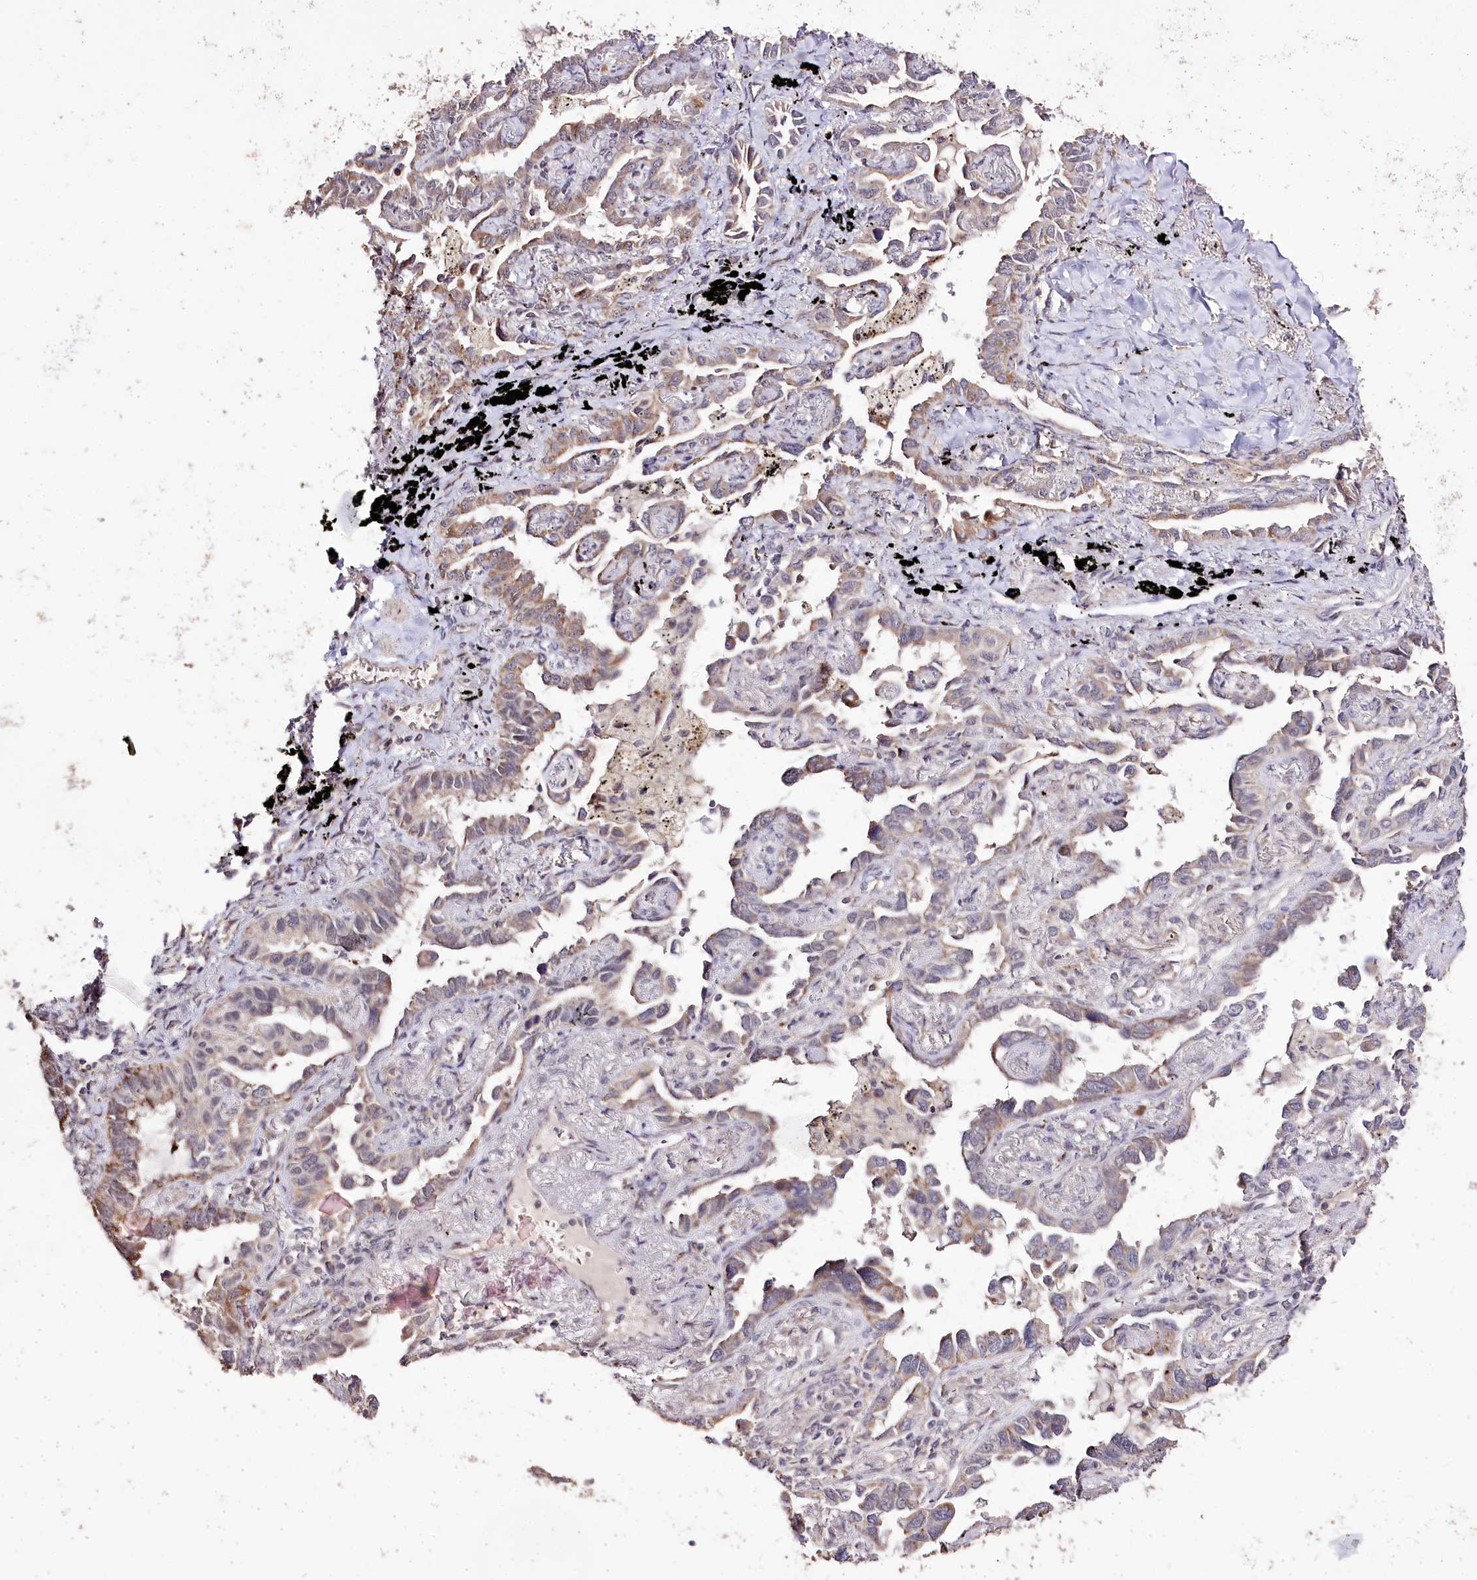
{"staining": {"intensity": "weak", "quantity": "25%-75%", "location": "cytoplasmic/membranous"}, "tissue": "lung cancer", "cell_type": "Tumor cells", "image_type": "cancer", "snomed": [{"axis": "morphology", "description": "Adenocarcinoma, NOS"}, {"axis": "topography", "description": "Lung"}], "caption": "Human lung cancer (adenocarcinoma) stained with a protein marker shows weak staining in tumor cells.", "gene": "CARD19", "patient": {"sex": "male", "age": 67}}